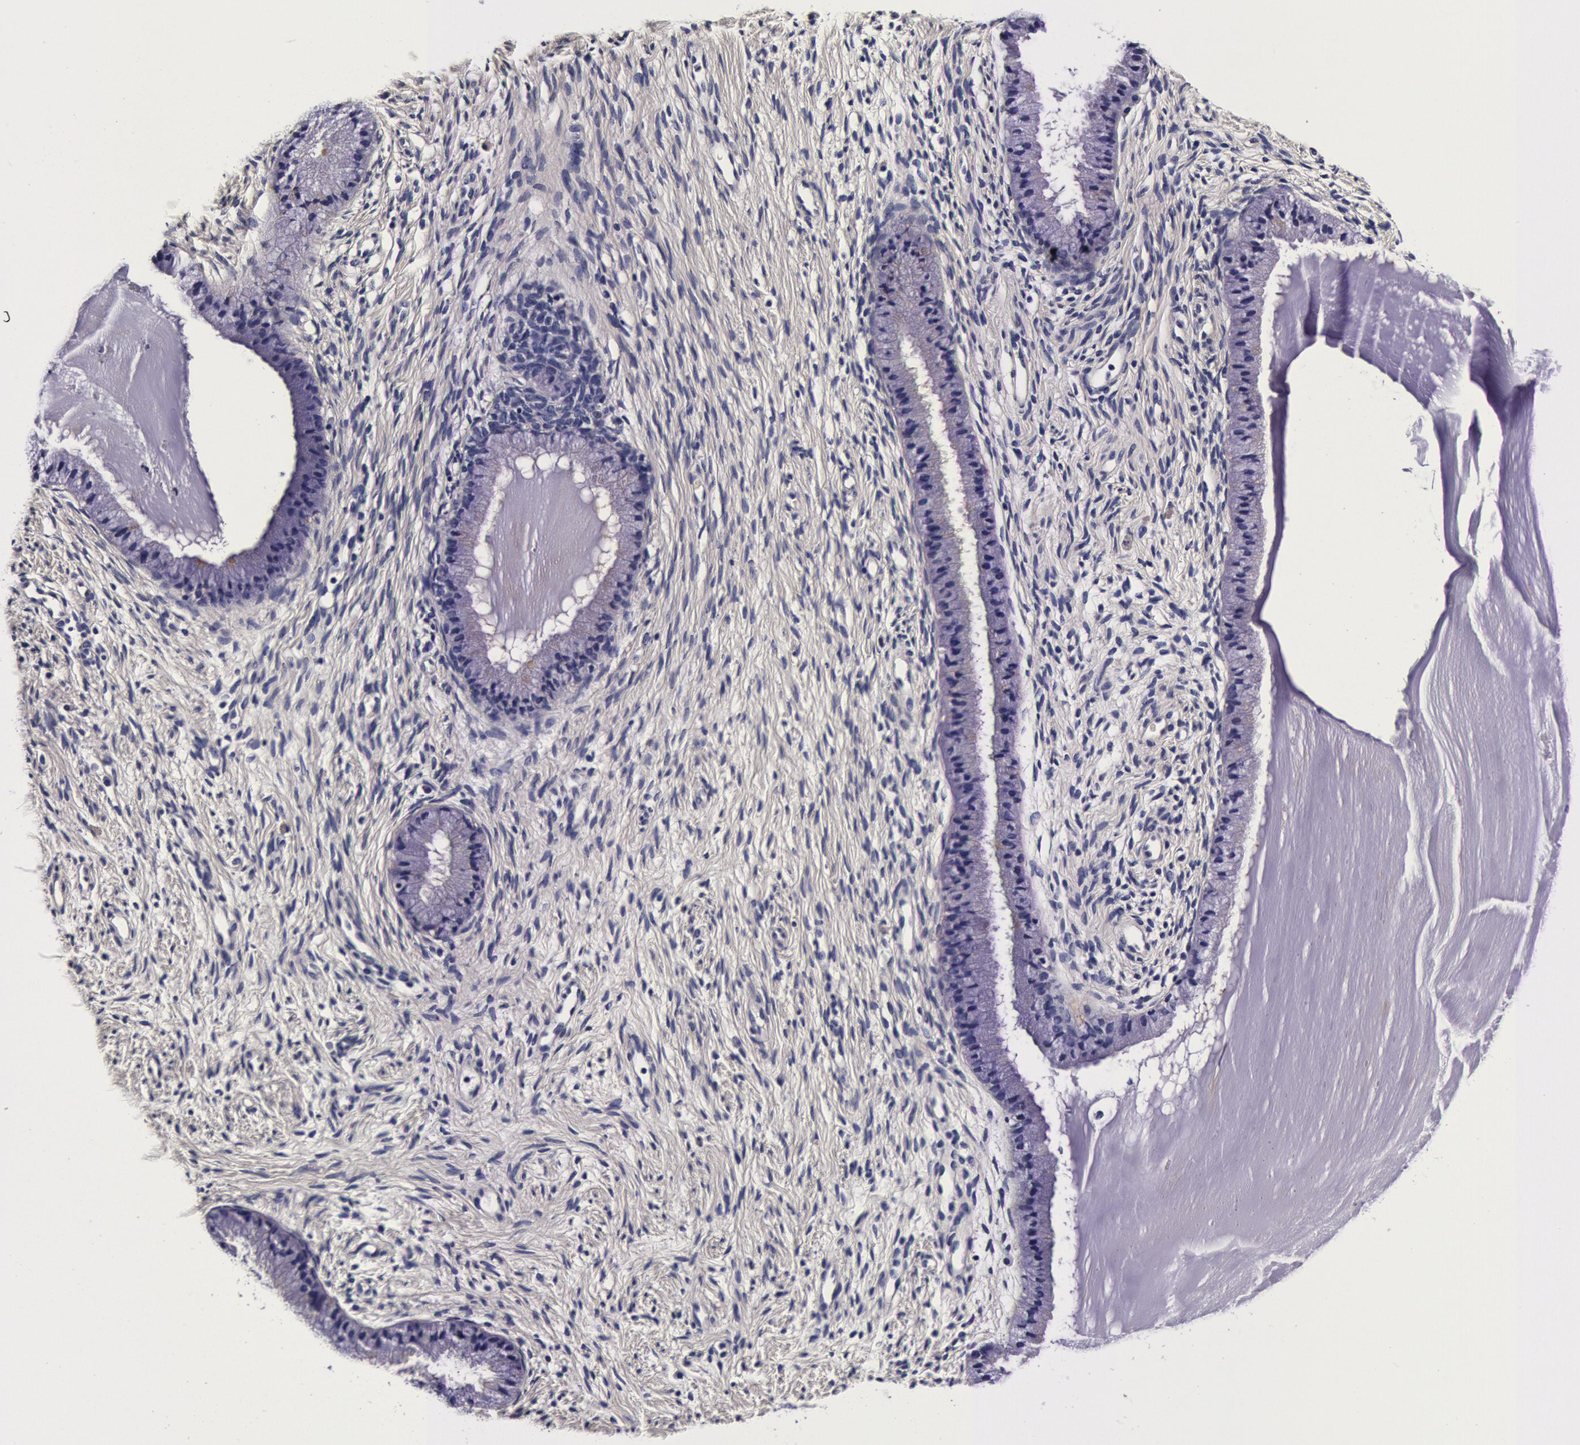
{"staining": {"intensity": "negative", "quantity": "none", "location": "none"}, "tissue": "cervix", "cell_type": "Glandular cells", "image_type": "normal", "snomed": [{"axis": "morphology", "description": "Normal tissue, NOS"}, {"axis": "topography", "description": "Cervix"}], "caption": "This is a micrograph of immunohistochemistry (IHC) staining of unremarkable cervix, which shows no expression in glandular cells.", "gene": "CCDC22", "patient": {"sex": "female", "age": 82}}